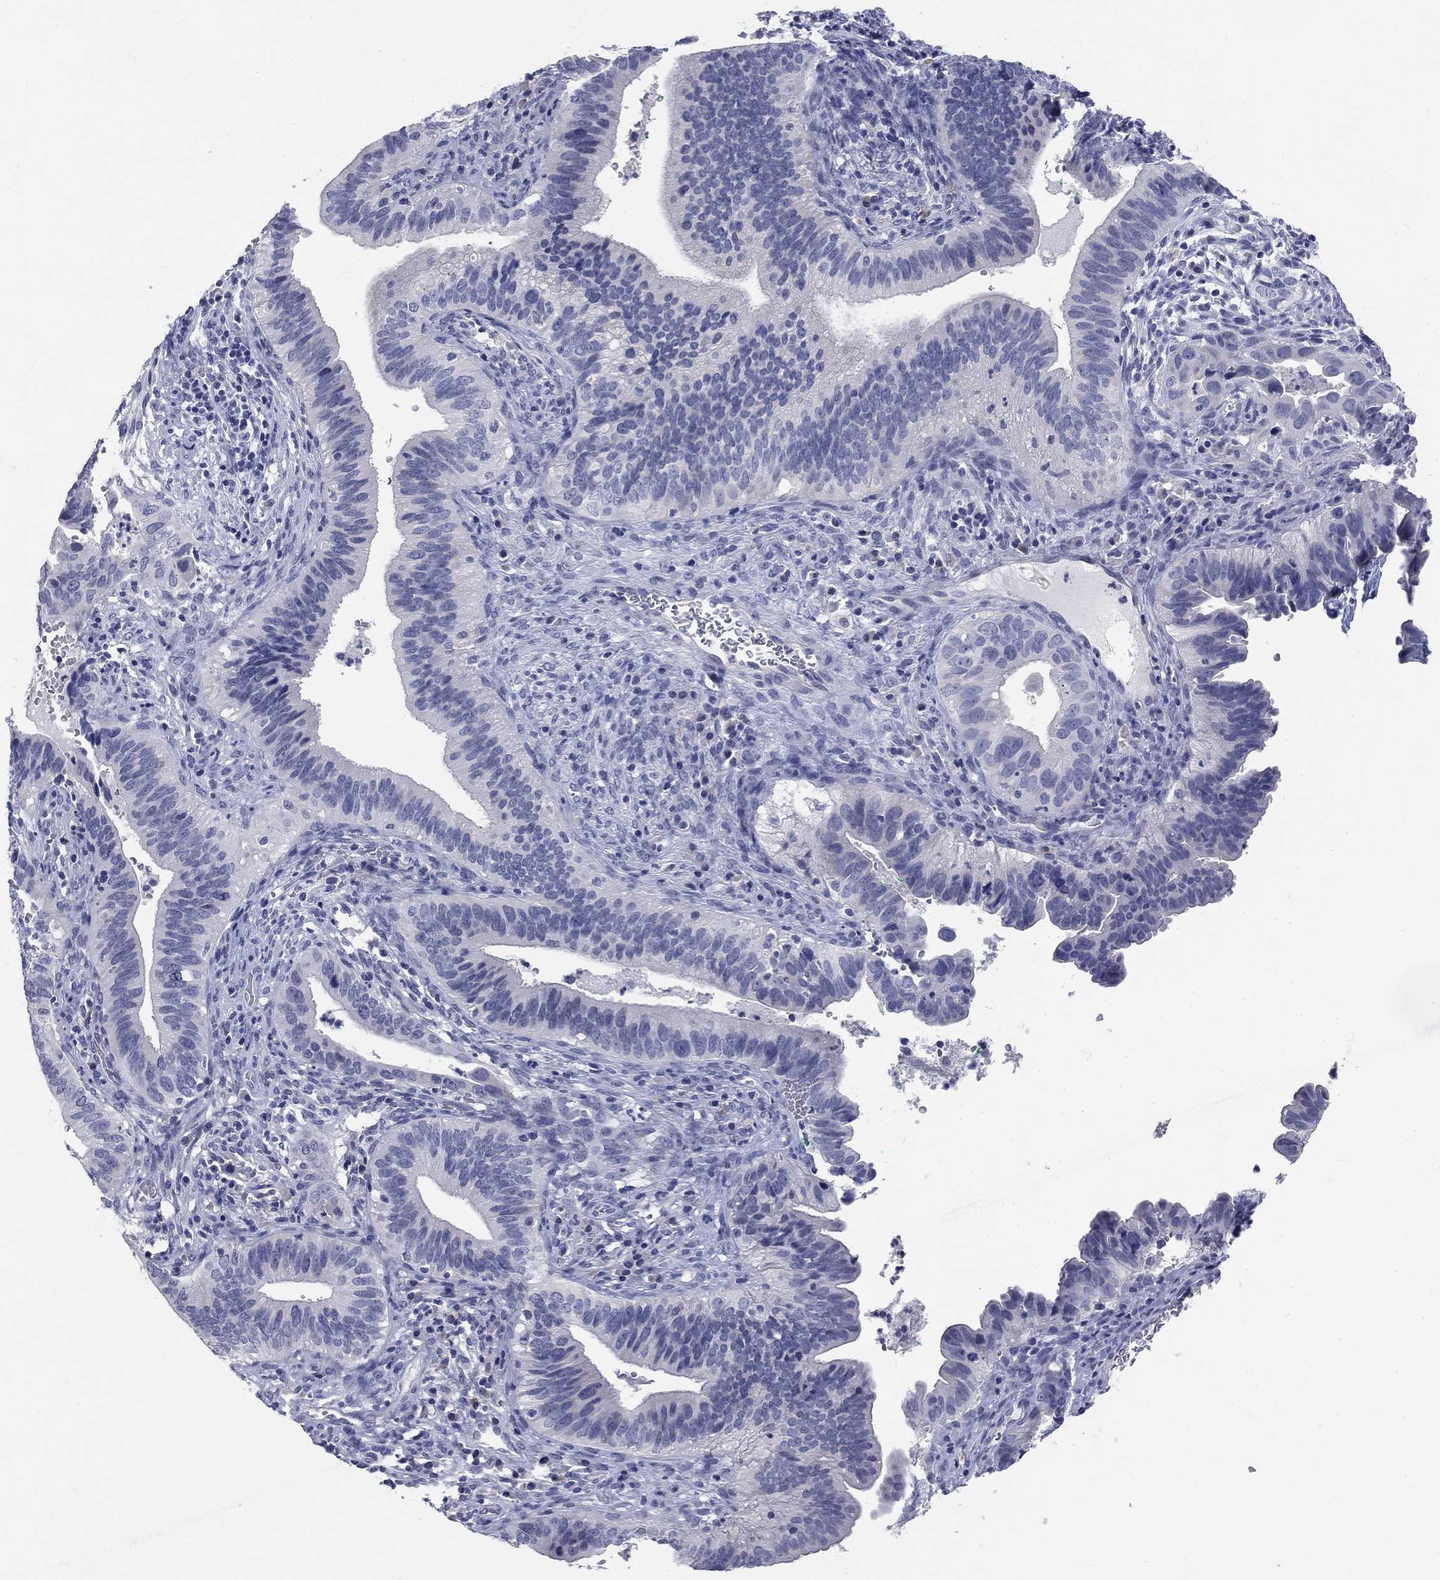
{"staining": {"intensity": "negative", "quantity": "none", "location": "none"}, "tissue": "cervical cancer", "cell_type": "Tumor cells", "image_type": "cancer", "snomed": [{"axis": "morphology", "description": "Adenocarcinoma, NOS"}, {"axis": "topography", "description": "Cervix"}], "caption": "Image shows no significant protein positivity in tumor cells of cervical cancer.", "gene": "ELAVL4", "patient": {"sex": "female", "age": 42}}